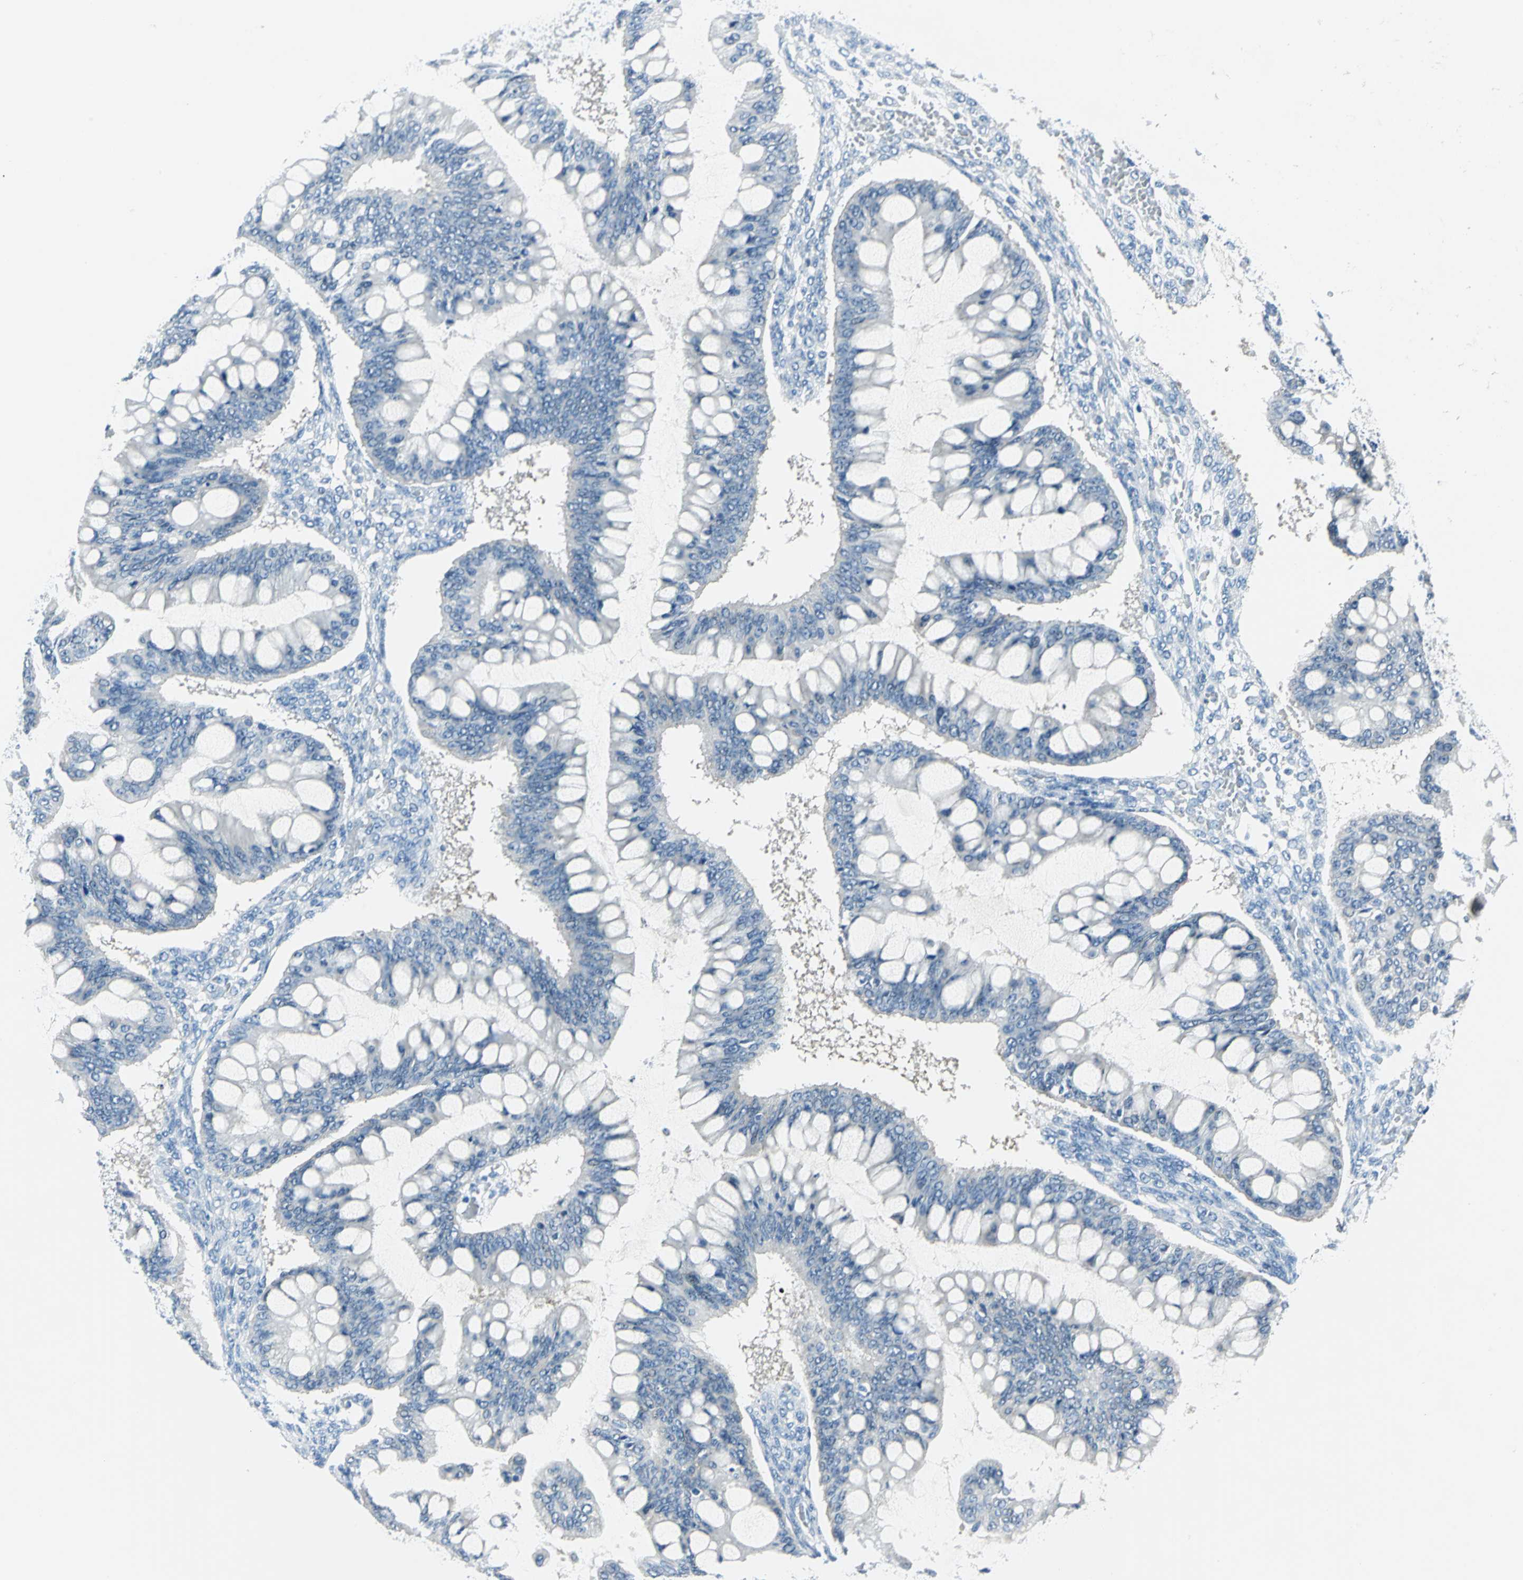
{"staining": {"intensity": "negative", "quantity": "none", "location": "none"}, "tissue": "ovarian cancer", "cell_type": "Tumor cells", "image_type": "cancer", "snomed": [{"axis": "morphology", "description": "Cystadenocarcinoma, mucinous, NOS"}, {"axis": "topography", "description": "Ovary"}], "caption": "The photomicrograph shows no staining of tumor cells in ovarian mucinous cystadenocarcinoma.", "gene": "AKR1A1", "patient": {"sex": "female", "age": 73}}